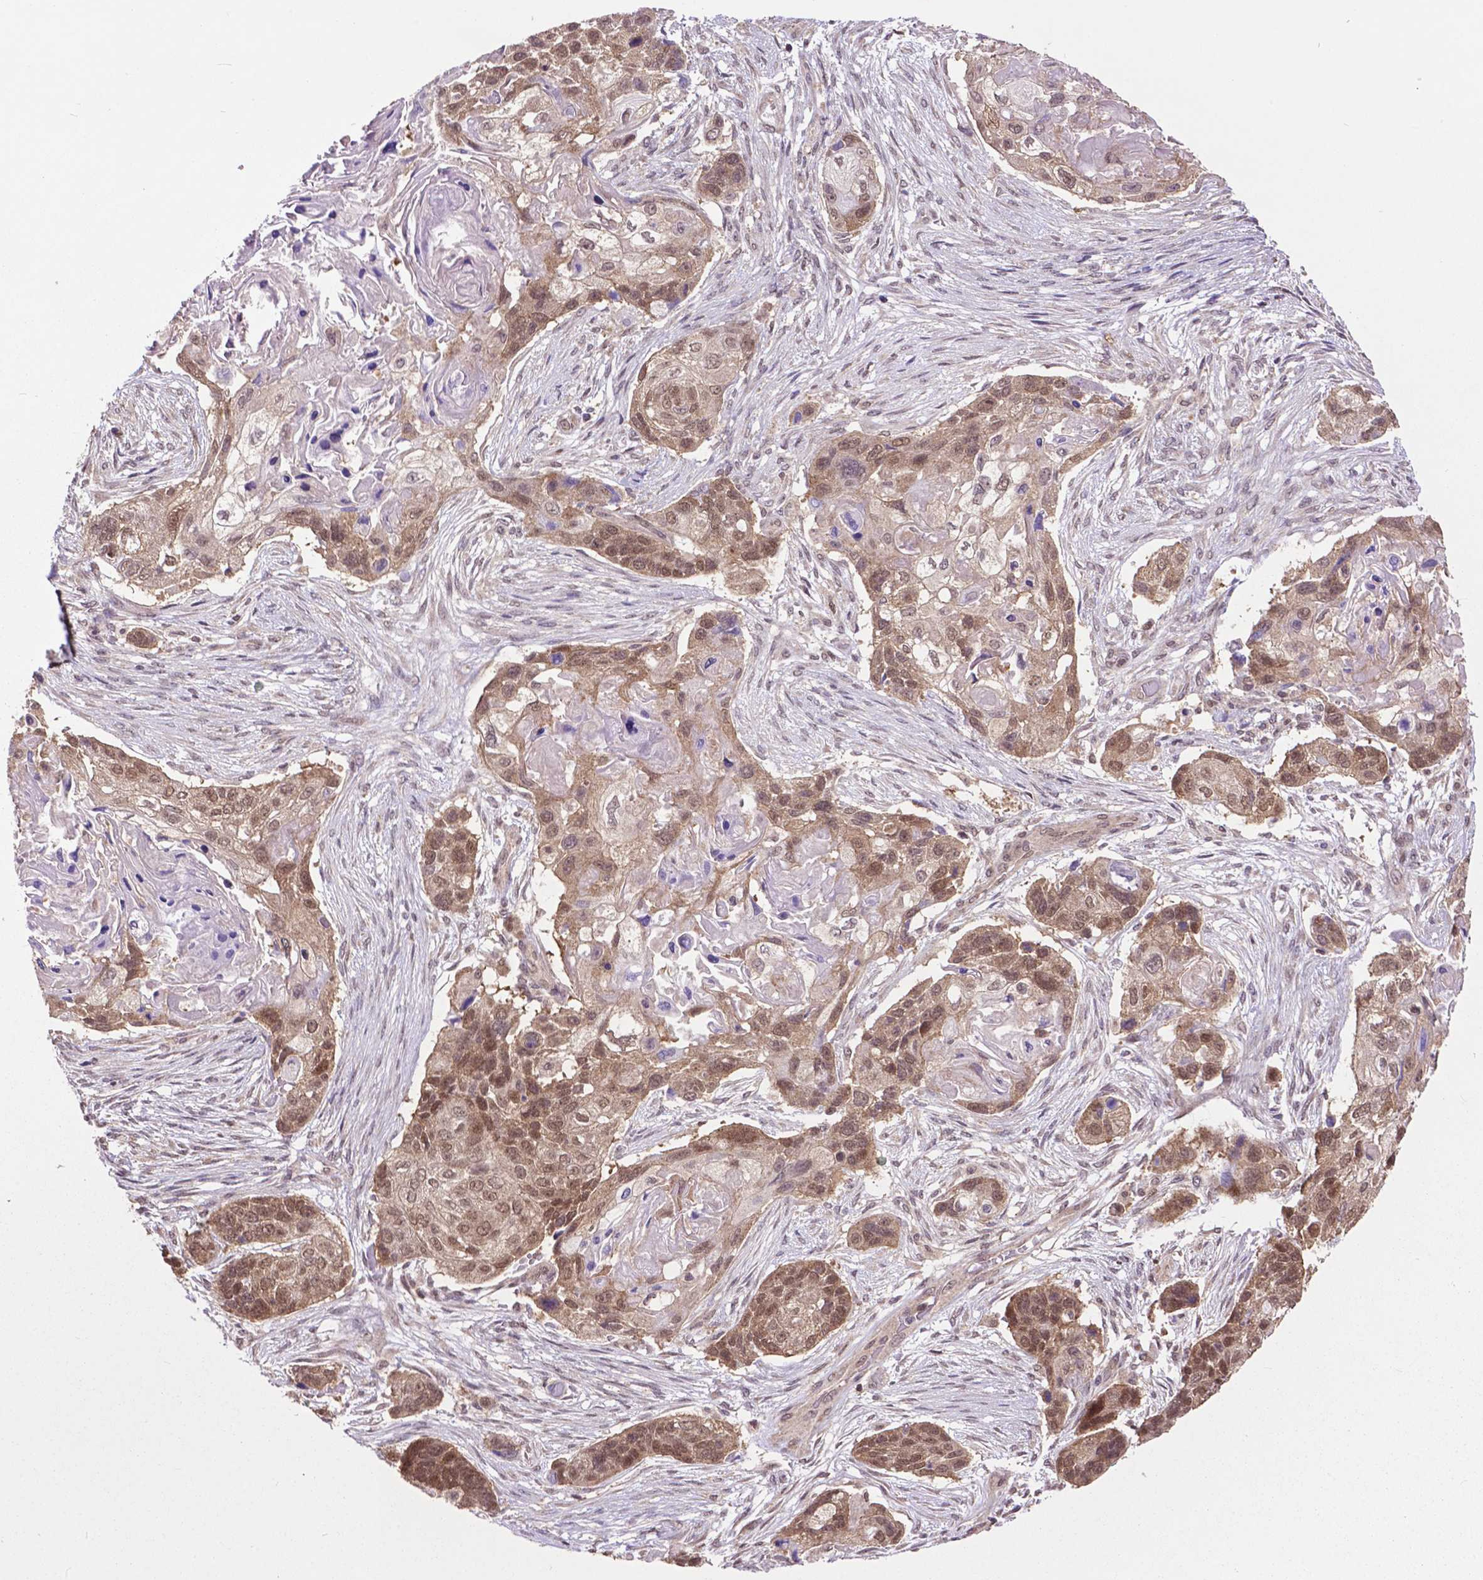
{"staining": {"intensity": "moderate", "quantity": "25%-75%", "location": "cytoplasmic/membranous,nuclear"}, "tissue": "lung cancer", "cell_type": "Tumor cells", "image_type": "cancer", "snomed": [{"axis": "morphology", "description": "Squamous cell carcinoma, NOS"}, {"axis": "topography", "description": "Lung"}], "caption": "Immunohistochemical staining of lung cancer (squamous cell carcinoma) shows medium levels of moderate cytoplasmic/membranous and nuclear expression in about 25%-75% of tumor cells.", "gene": "OTUB1", "patient": {"sex": "male", "age": 69}}